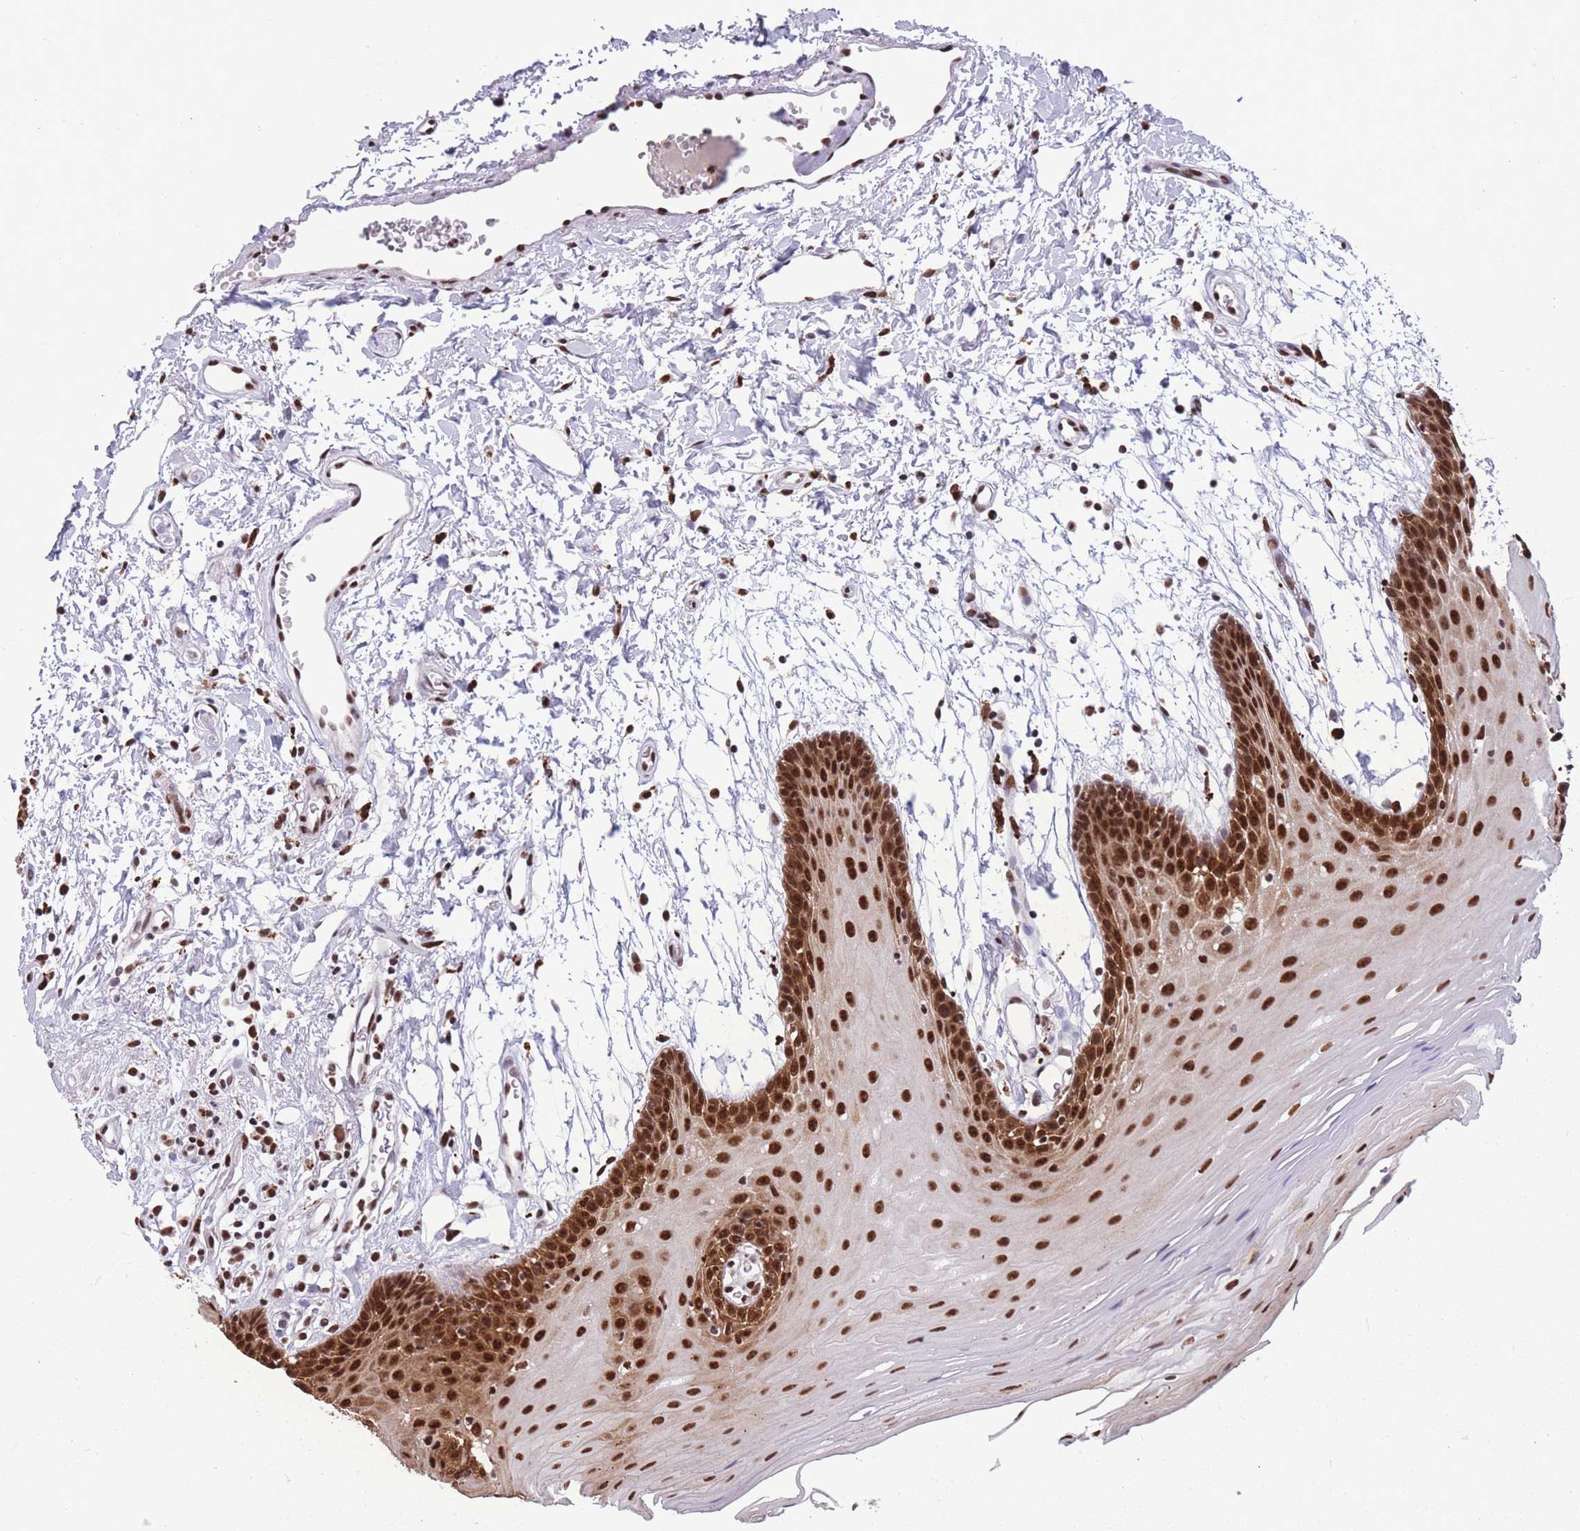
{"staining": {"intensity": "strong", "quantity": ">75%", "location": "nuclear"}, "tissue": "oral mucosa", "cell_type": "Squamous epithelial cells", "image_type": "normal", "snomed": [{"axis": "morphology", "description": "Normal tissue, NOS"}, {"axis": "topography", "description": "Skeletal muscle"}, {"axis": "topography", "description": "Oral tissue"}, {"axis": "topography", "description": "Salivary gland"}, {"axis": "topography", "description": "Peripheral nerve tissue"}], "caption": "DAB immunohistochemical staining of unremarkable oral mucosa exhibits strong nuclear protein staining in about >75% of squamous epithelial cells.", "gene": "PRPF19", "patient": {"sex": "male", "age": 54}}